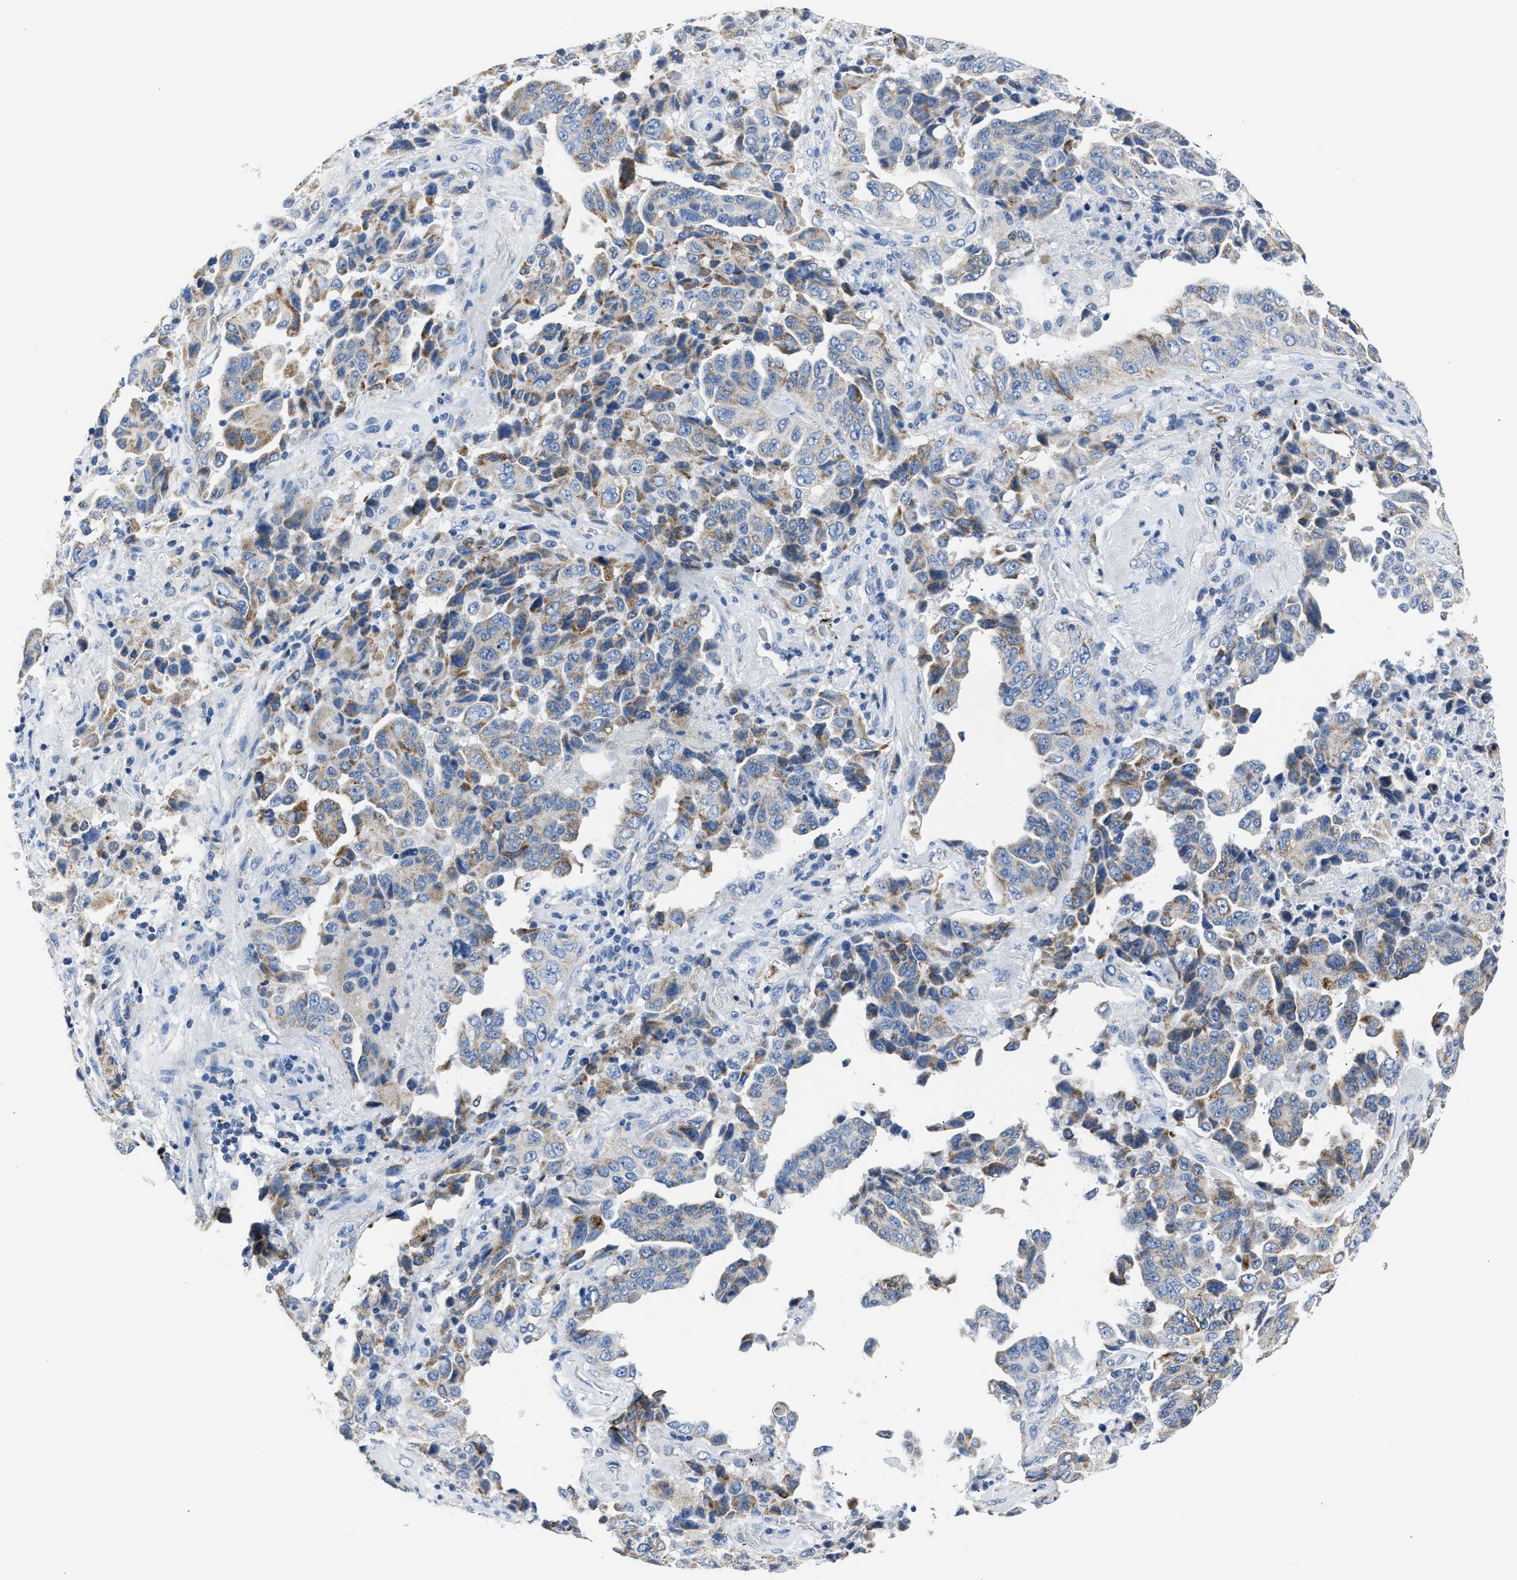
{"staining": {"intensity": "moderate", "quantity": ">75%", "location": "cytoplasmic/membranous"}, "tissue": "lung cancer", "cell_type": "Tumor cells", "image_type": "cancer", "snomed": [{"axis": "morphology", "description": "Adenocarcinoma, NOS"}, {"axis": "topography", "description": "Lung"}], "caption": "This histopathology image shows immunohistochemistry (IHC) staining of human lung cancer, with medium moderate cytoplasmic/membranous expression in about >75% of tumor cells.", "gene": "AMACR", "patient": {"sex": "female", "age": 51}}